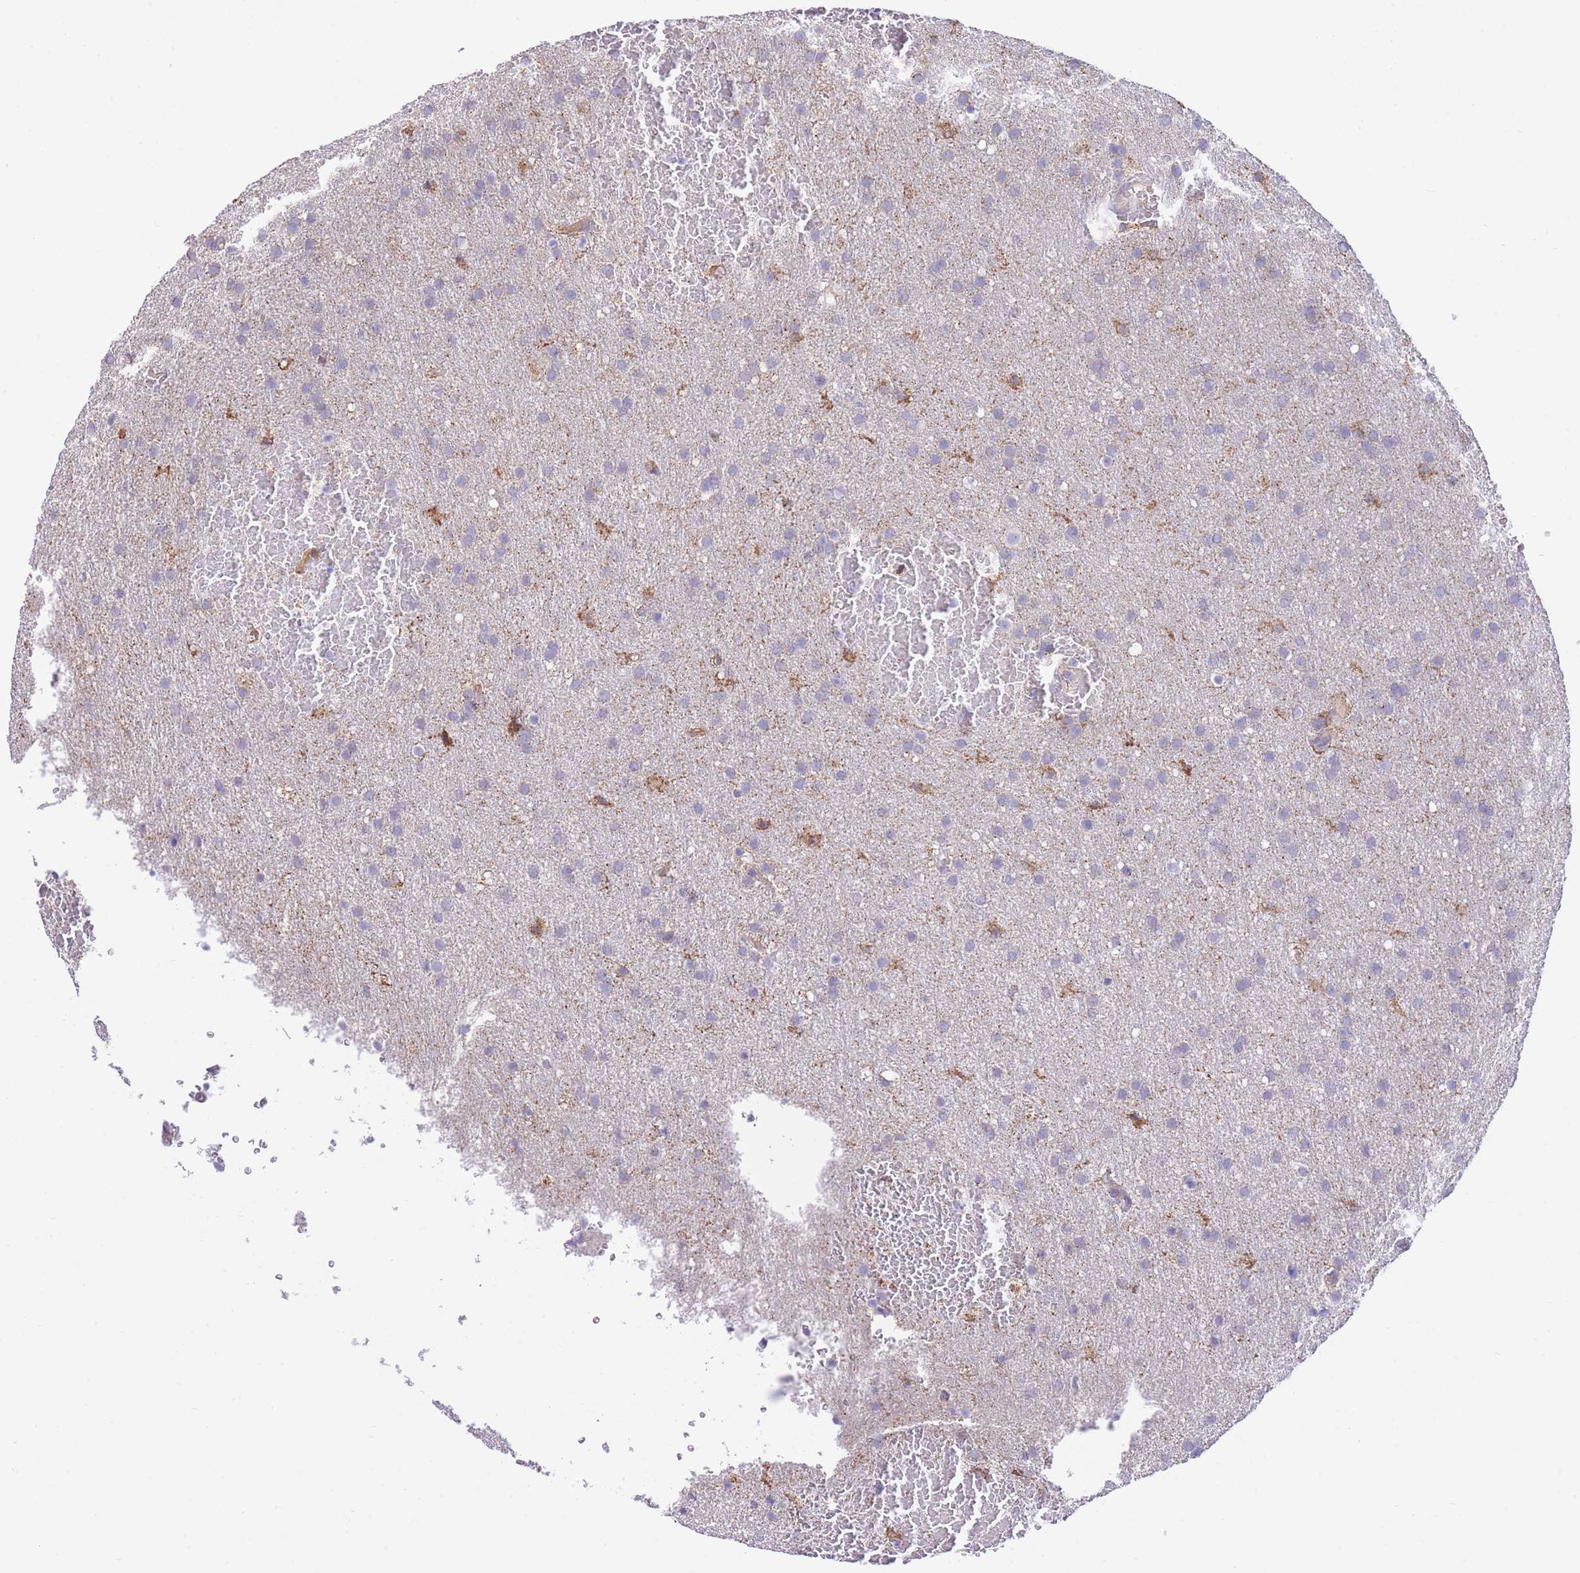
{"staining": {"intensity": "negative", "quantity": "none", "location": "none"}, "tissue": "glioma", "cell_type": "Tumor cells", "image_type": "cancer", "snomed": [{"axis": "morphology", "description": "Glioma, malignant, Low grade"}, {"axis": "topography", "description": "Brain"}], "caption": "This is a photomicrograph of immunohistochemistry (IHC) staining of glioma, which shows no expression in tumor cells.", "gene": "PGM1", "patient": {"sex": "female", "age": 32}}